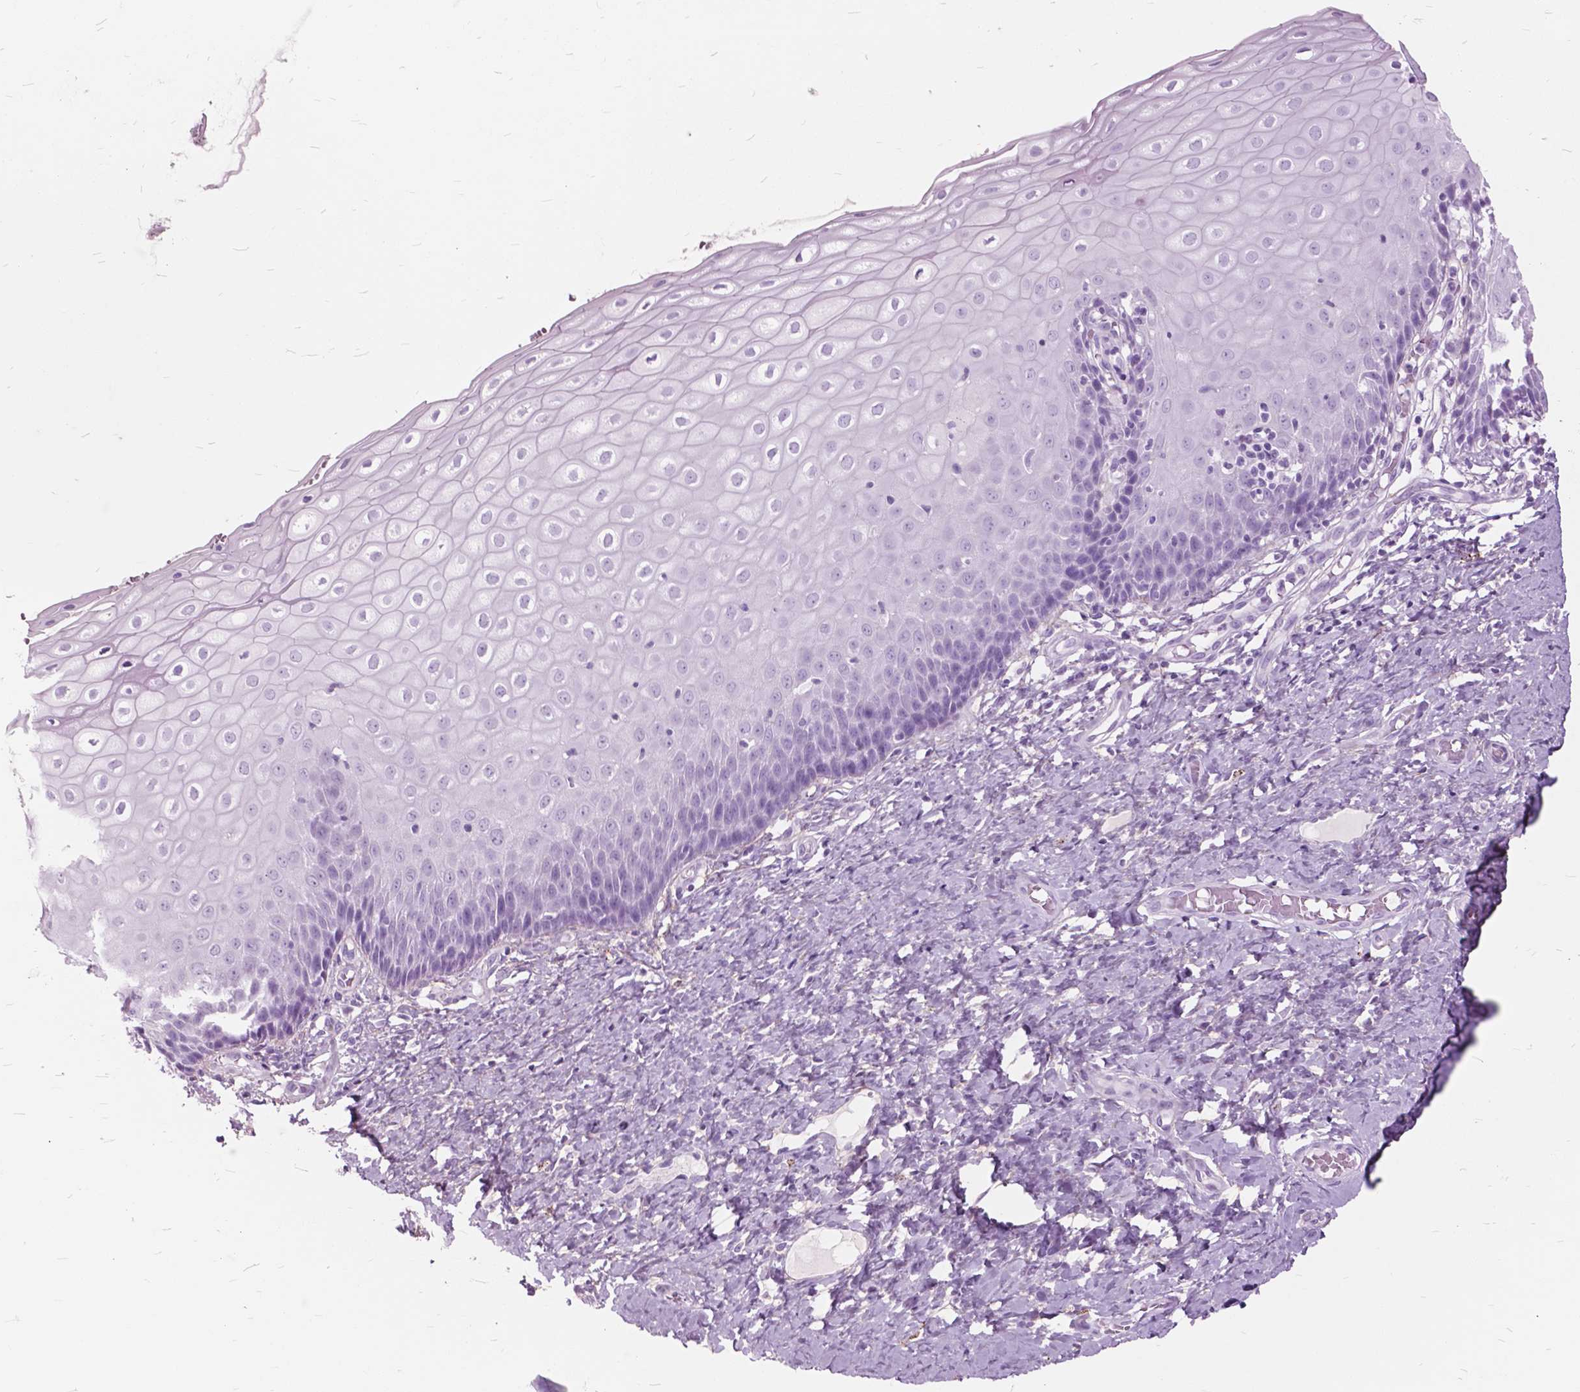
{"staining": {"intensity": "negative", "quantity": "none", "location": "none"}, "tissue": "cervix", "cell_type": "Glandular cells", "image_type": "normal", "snomed": [{"axis": "morphology", "description": "Normal tissue, NOS"}, {"axis": "topography", "description": "Cervix"}], "caption": "Immunohistochemistry (IHC) of unremarkable human cervix displays no staining in glandular cells.", "gene": "GDF9", "patient": {"sex": "female", "age": 37}}